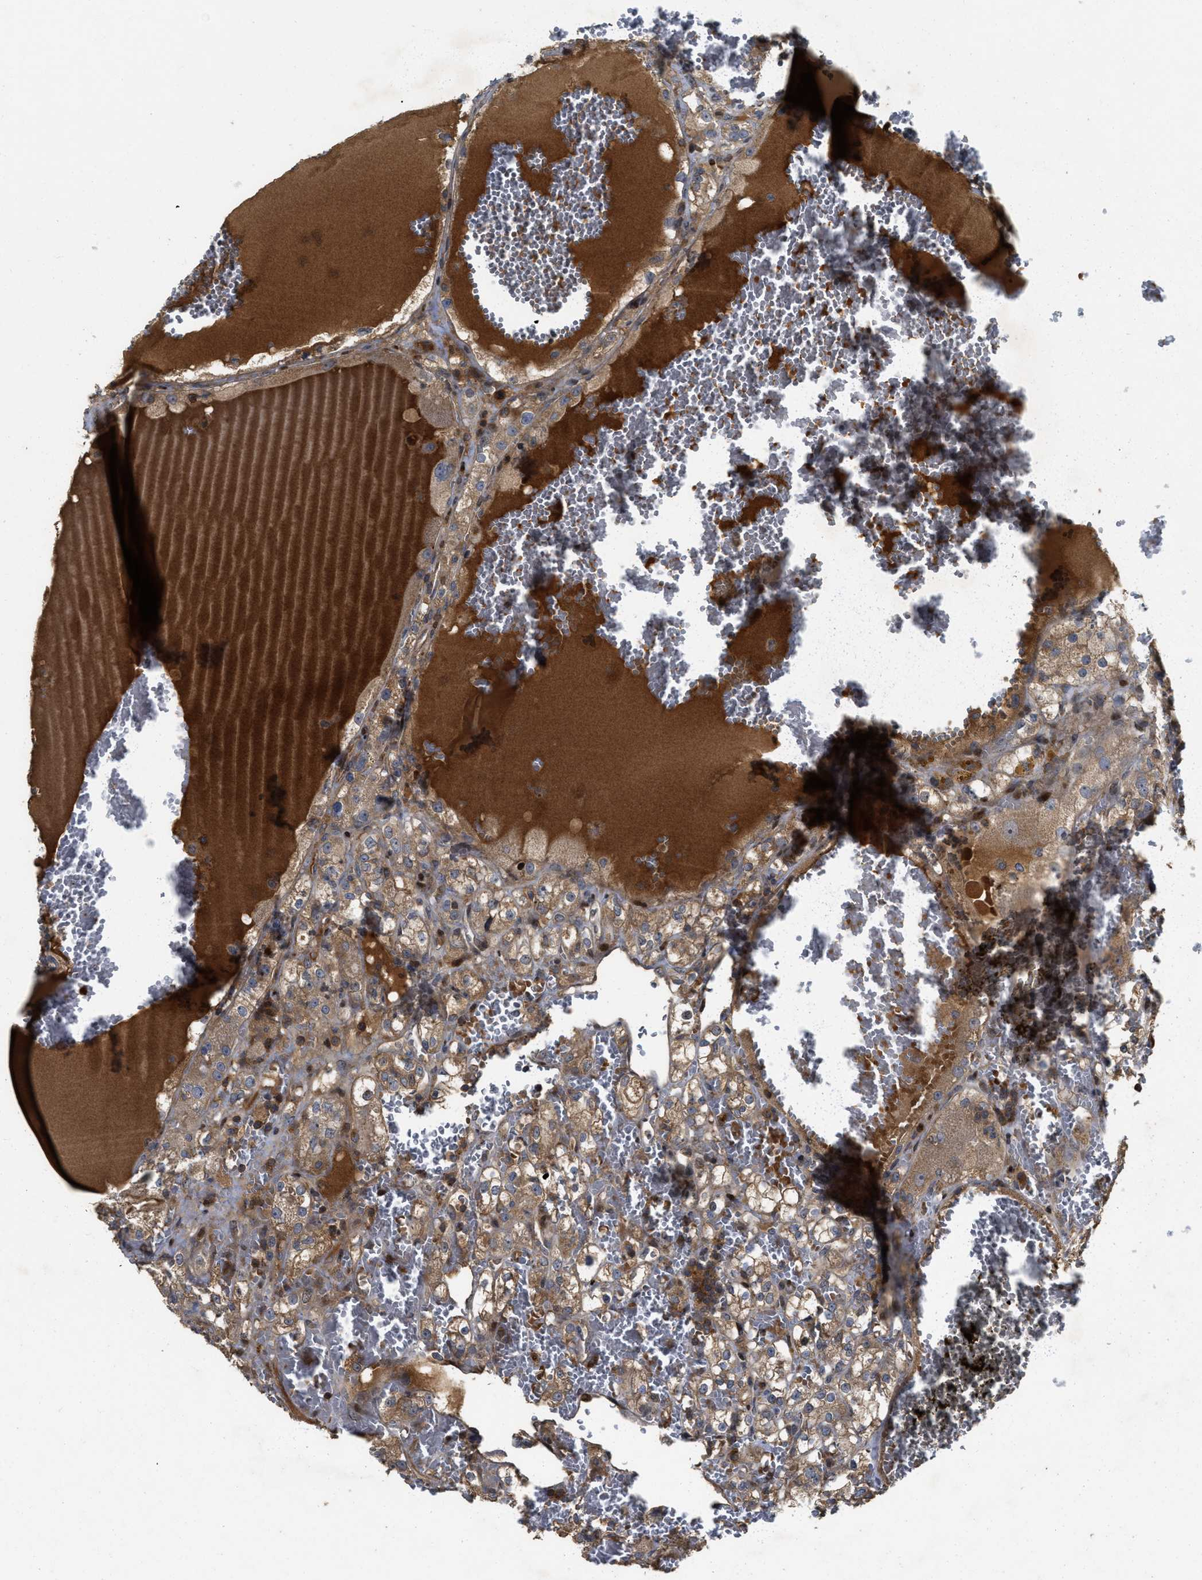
{"staining": {"intensity": "moderate", "quantity": ">75%", "location": "cytoplasmic/membranous"}, "tissue": "renal cancer", "cell_type": "Tumor cells", "image_type": "cancer", "snomed": [{"axis": "morphology", "description": "Normal tissue, NOS"}, {"axis": "morphology", "description": "Adenocarcinoma, NOS"}, {"axis": "topography", "description": "Kidney"}], "caption": "Renal cancer (adenocarcinoma) stained for a protein (brown) reveals moderate cytoplasmic/membranous positive expression in approximately >75% of tumor cells.", "gene": "CBR3", "patient": {"sex": "male", "age": 61}}